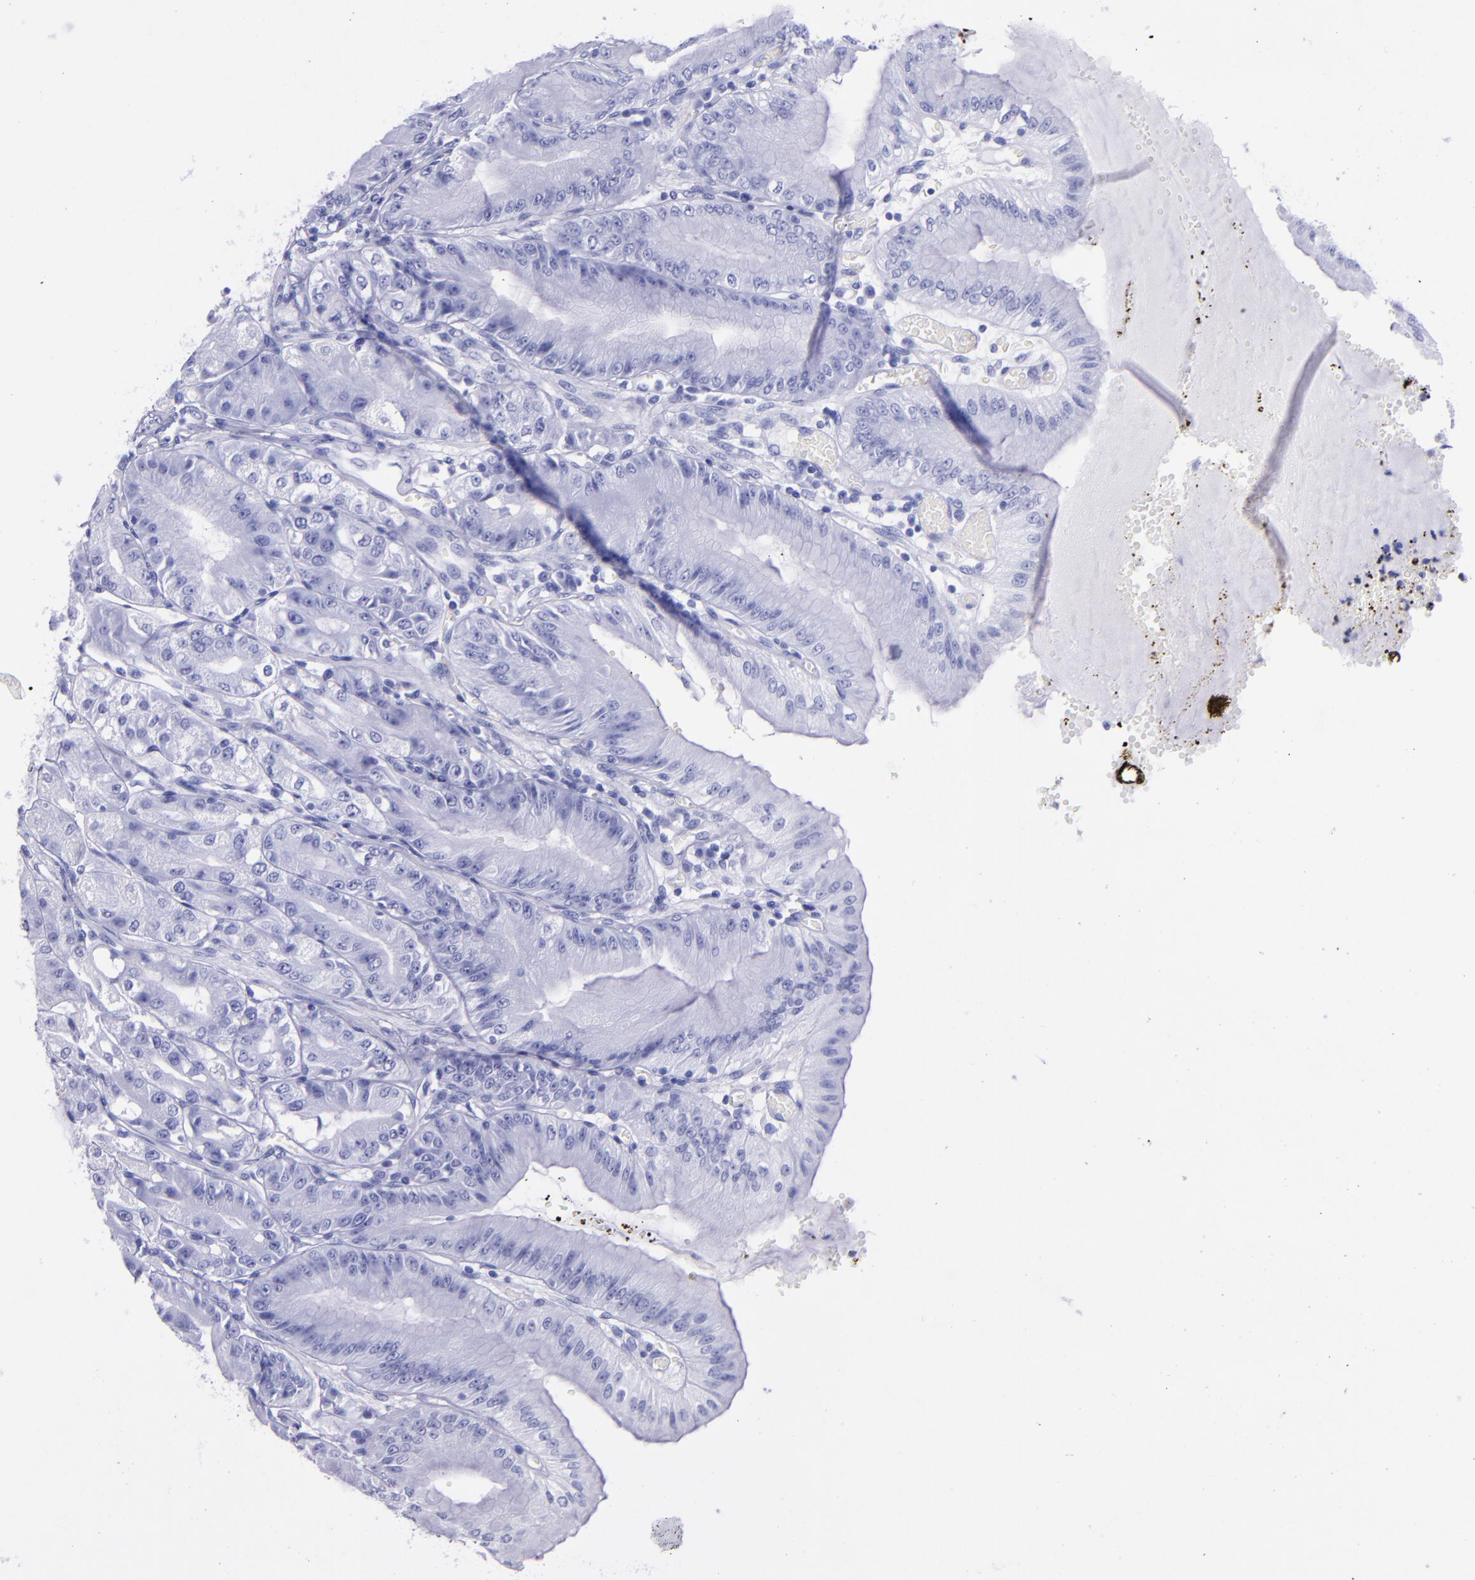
{"staining": {"intensity": "negative", "quantity": "none", "location": "none"}, "tissue": "stomach", "cell_type": "Glandular cells", "image_type": "normal", "snomed": [{"axis": "morphology", "description": "Normal tissue, NOS"}, {"axis": "topography", "description": "Stomach, lower"}], "caption": "The photomicrograph reveals no staining of glandular cells in normal stomach.", "gene": "KRT4", "patient": {"sex": "male", "age": 71}}